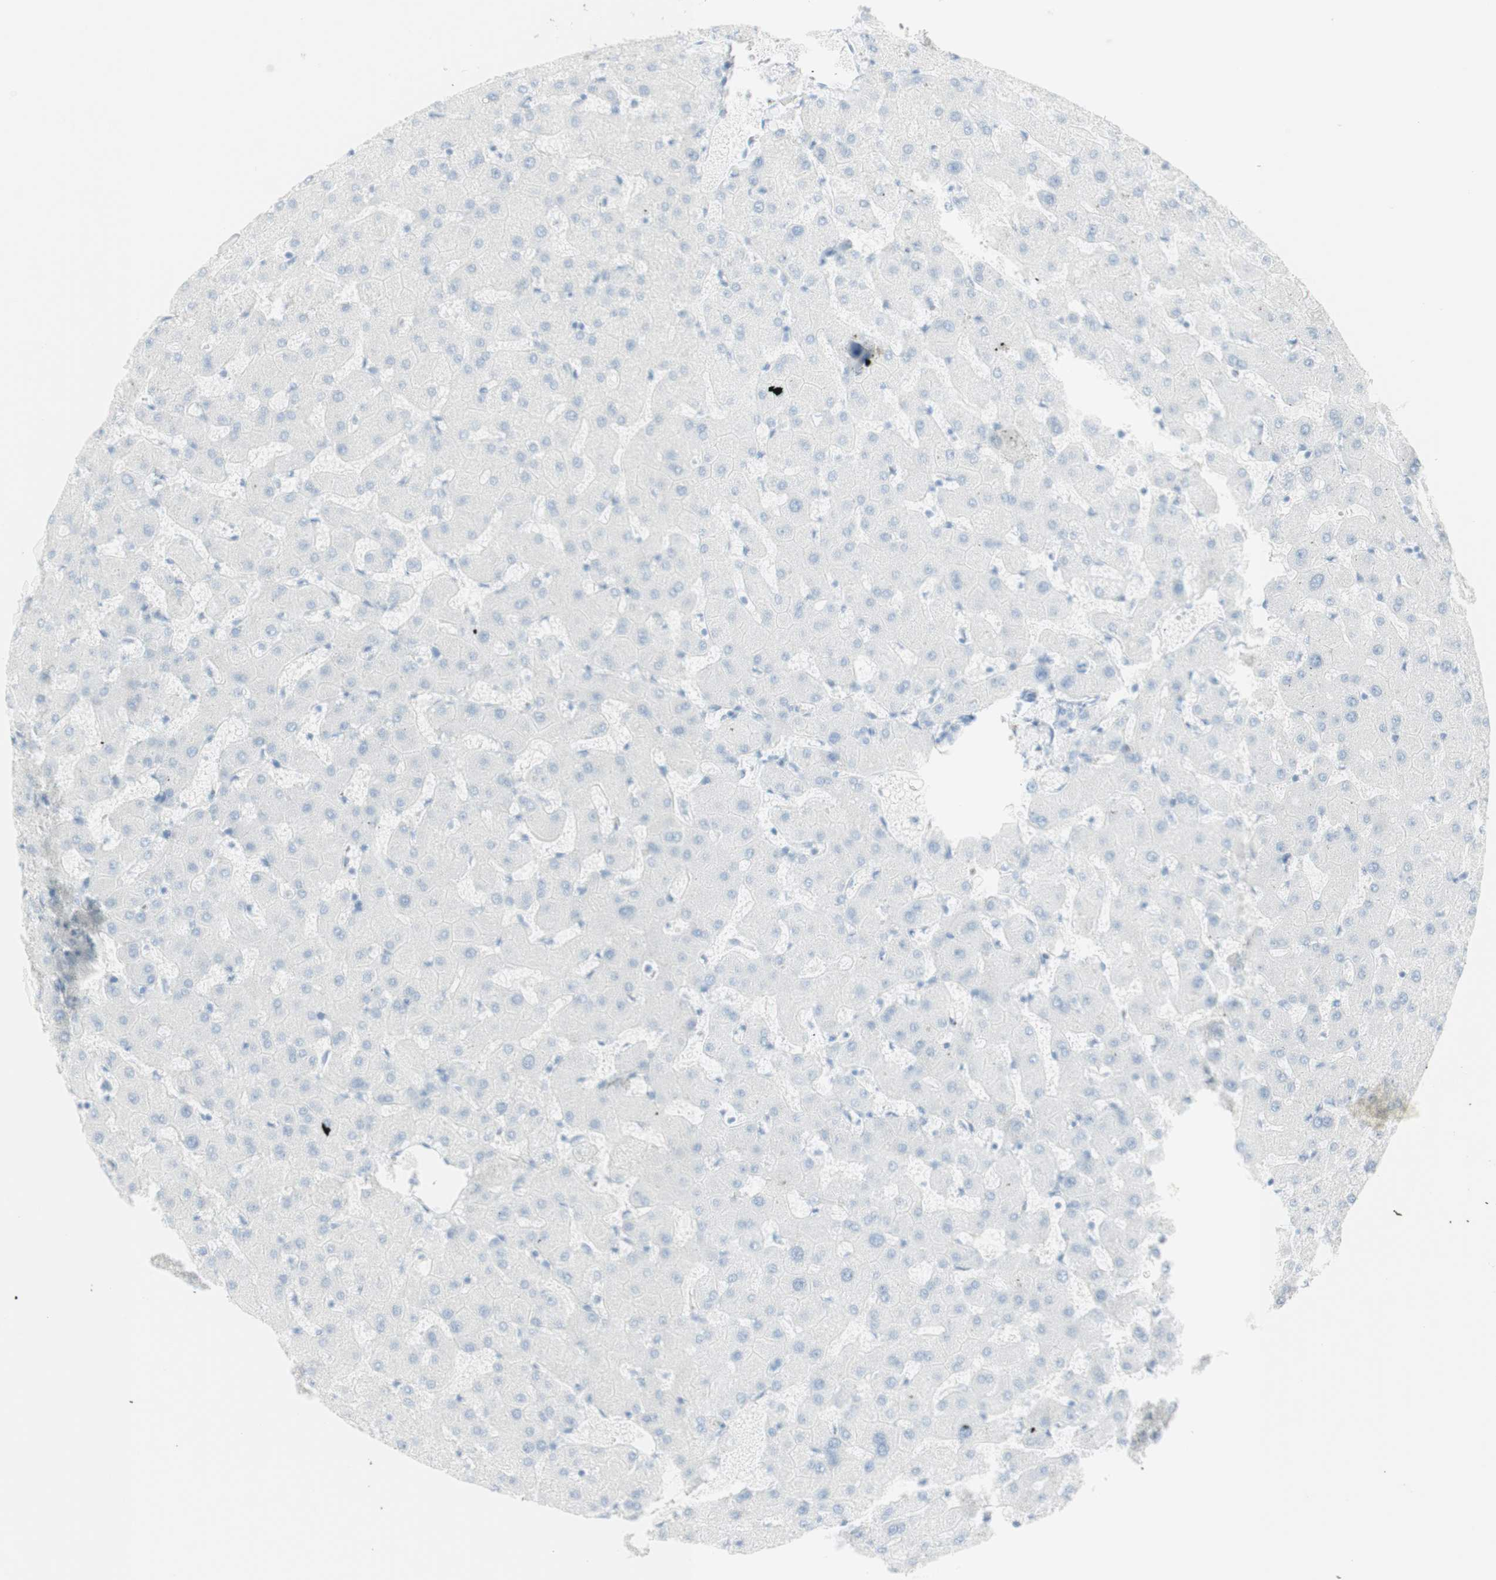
{"staining": {"intensity": "negative", "quantity": "none", "location": "none"}, "tissue": "liver", "cell_type": "Cholangiocytes", "image_type": "normal", "snomed": [{"axis": "morphology", "description": "Normal tissue, NOS"}, {"axis": "topography", "description": "Liver"}], "caption": "Histopathology image shows no protein staining in cholangiocytes of normal liver.", "gene": "NAPSA", "patient": {"sex": "female", "age": 63}}